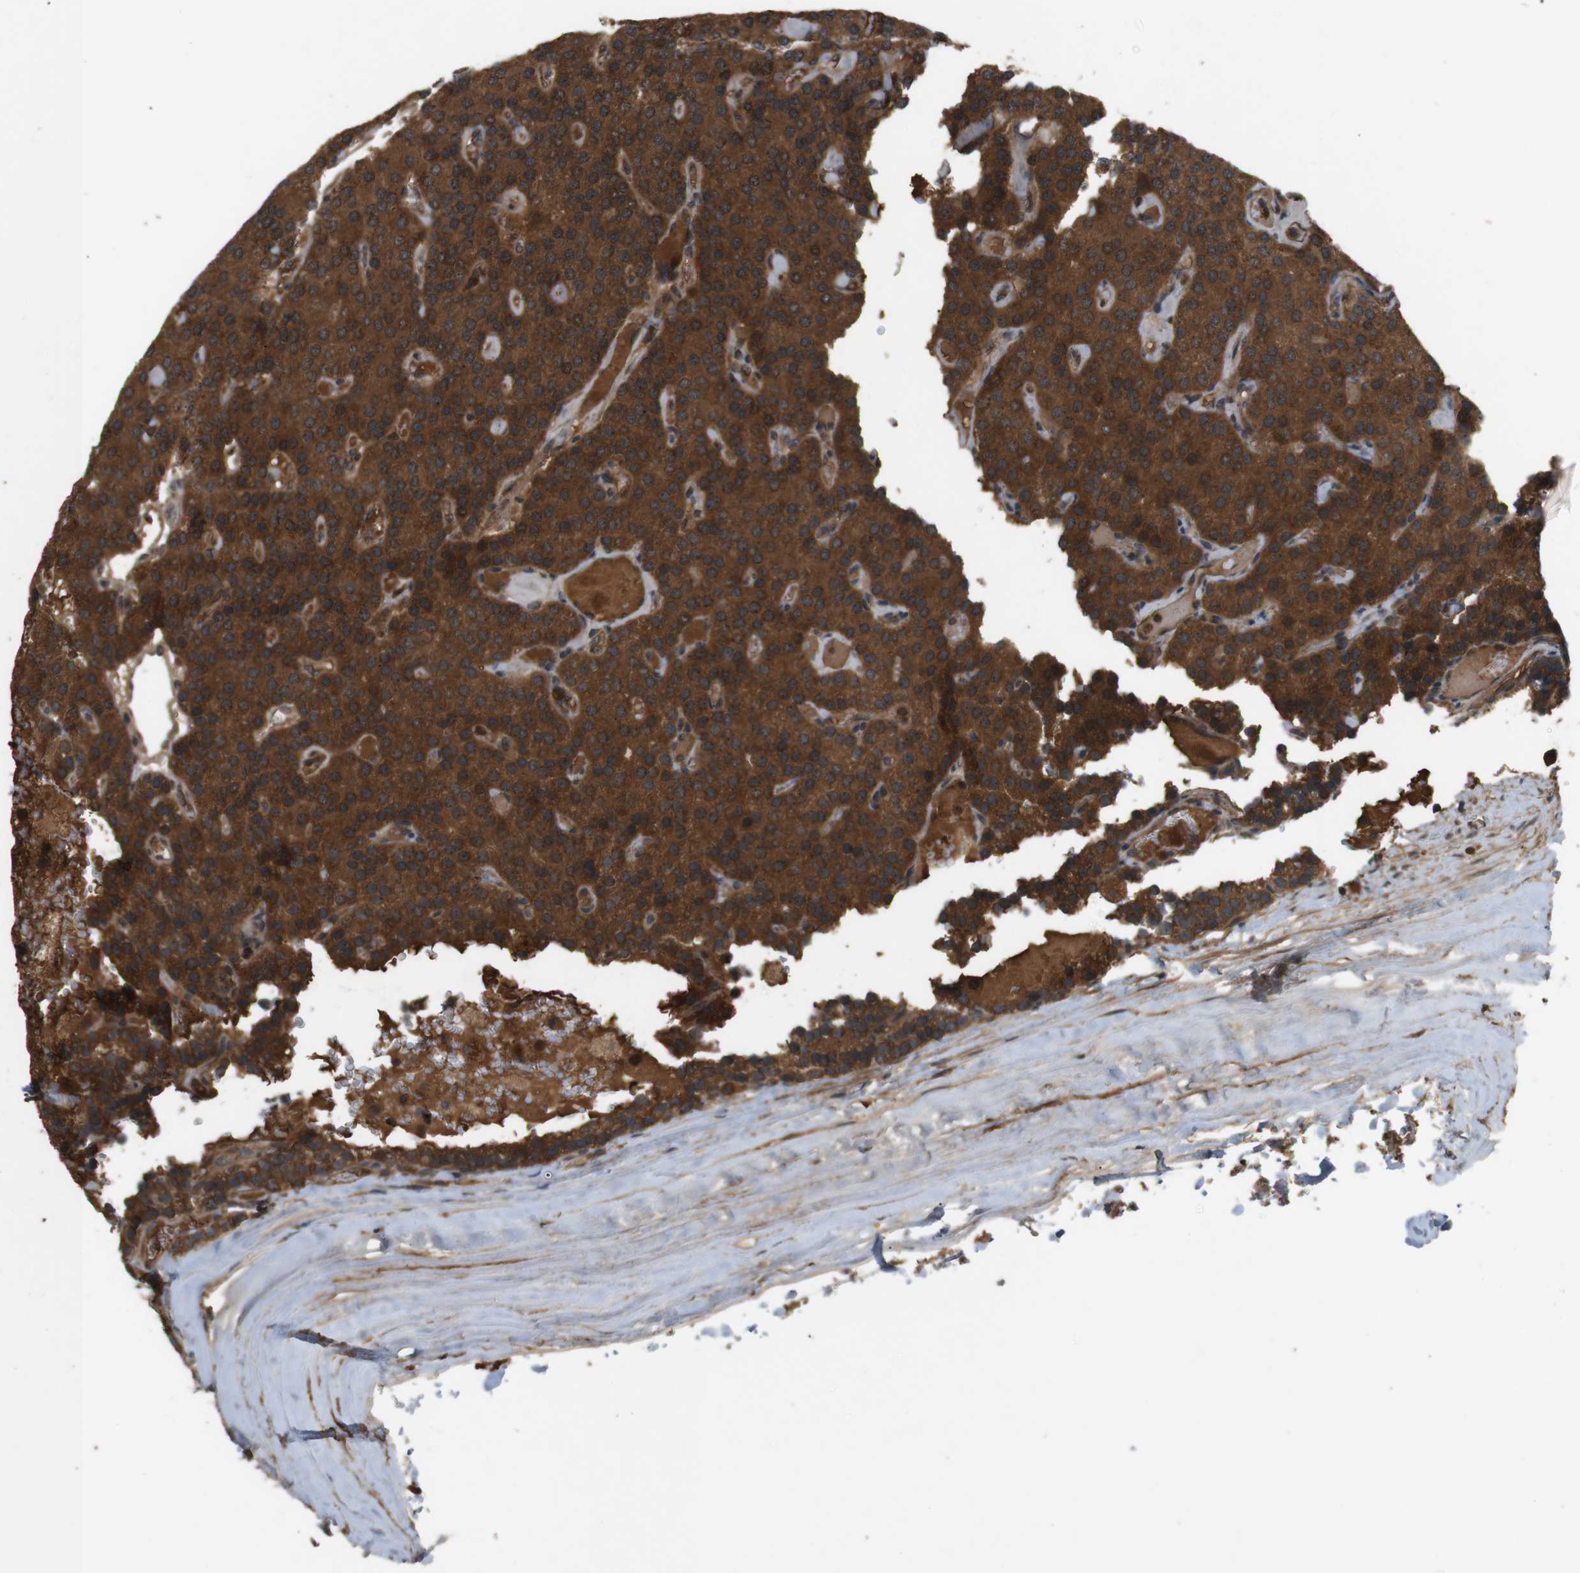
{"staining": {"intensity": "strong", "quantity": ">75%", "location": "cytoplasmic/membranous,nuclear"}, "tissue": "parathyroid gland", "cell_type": "Glandular cells", "image_type": "normal", "snomed": [{"axis": "morphology", "description": "Normal tissue, NOS"}, {"axis": "morphology", "description": "Adenoma, NOS"}, {"axis": "topography", "description": "Parathyroid gland"}], "caption": "Immunohistochemical staining of normal parathyroid gland shows strong cytoplasmic/membranous,nuclear protein expression in approximately >75% of glandular cells.", "gene": "NFKBIE", "patient": {"sex": "female", "age": 86}}